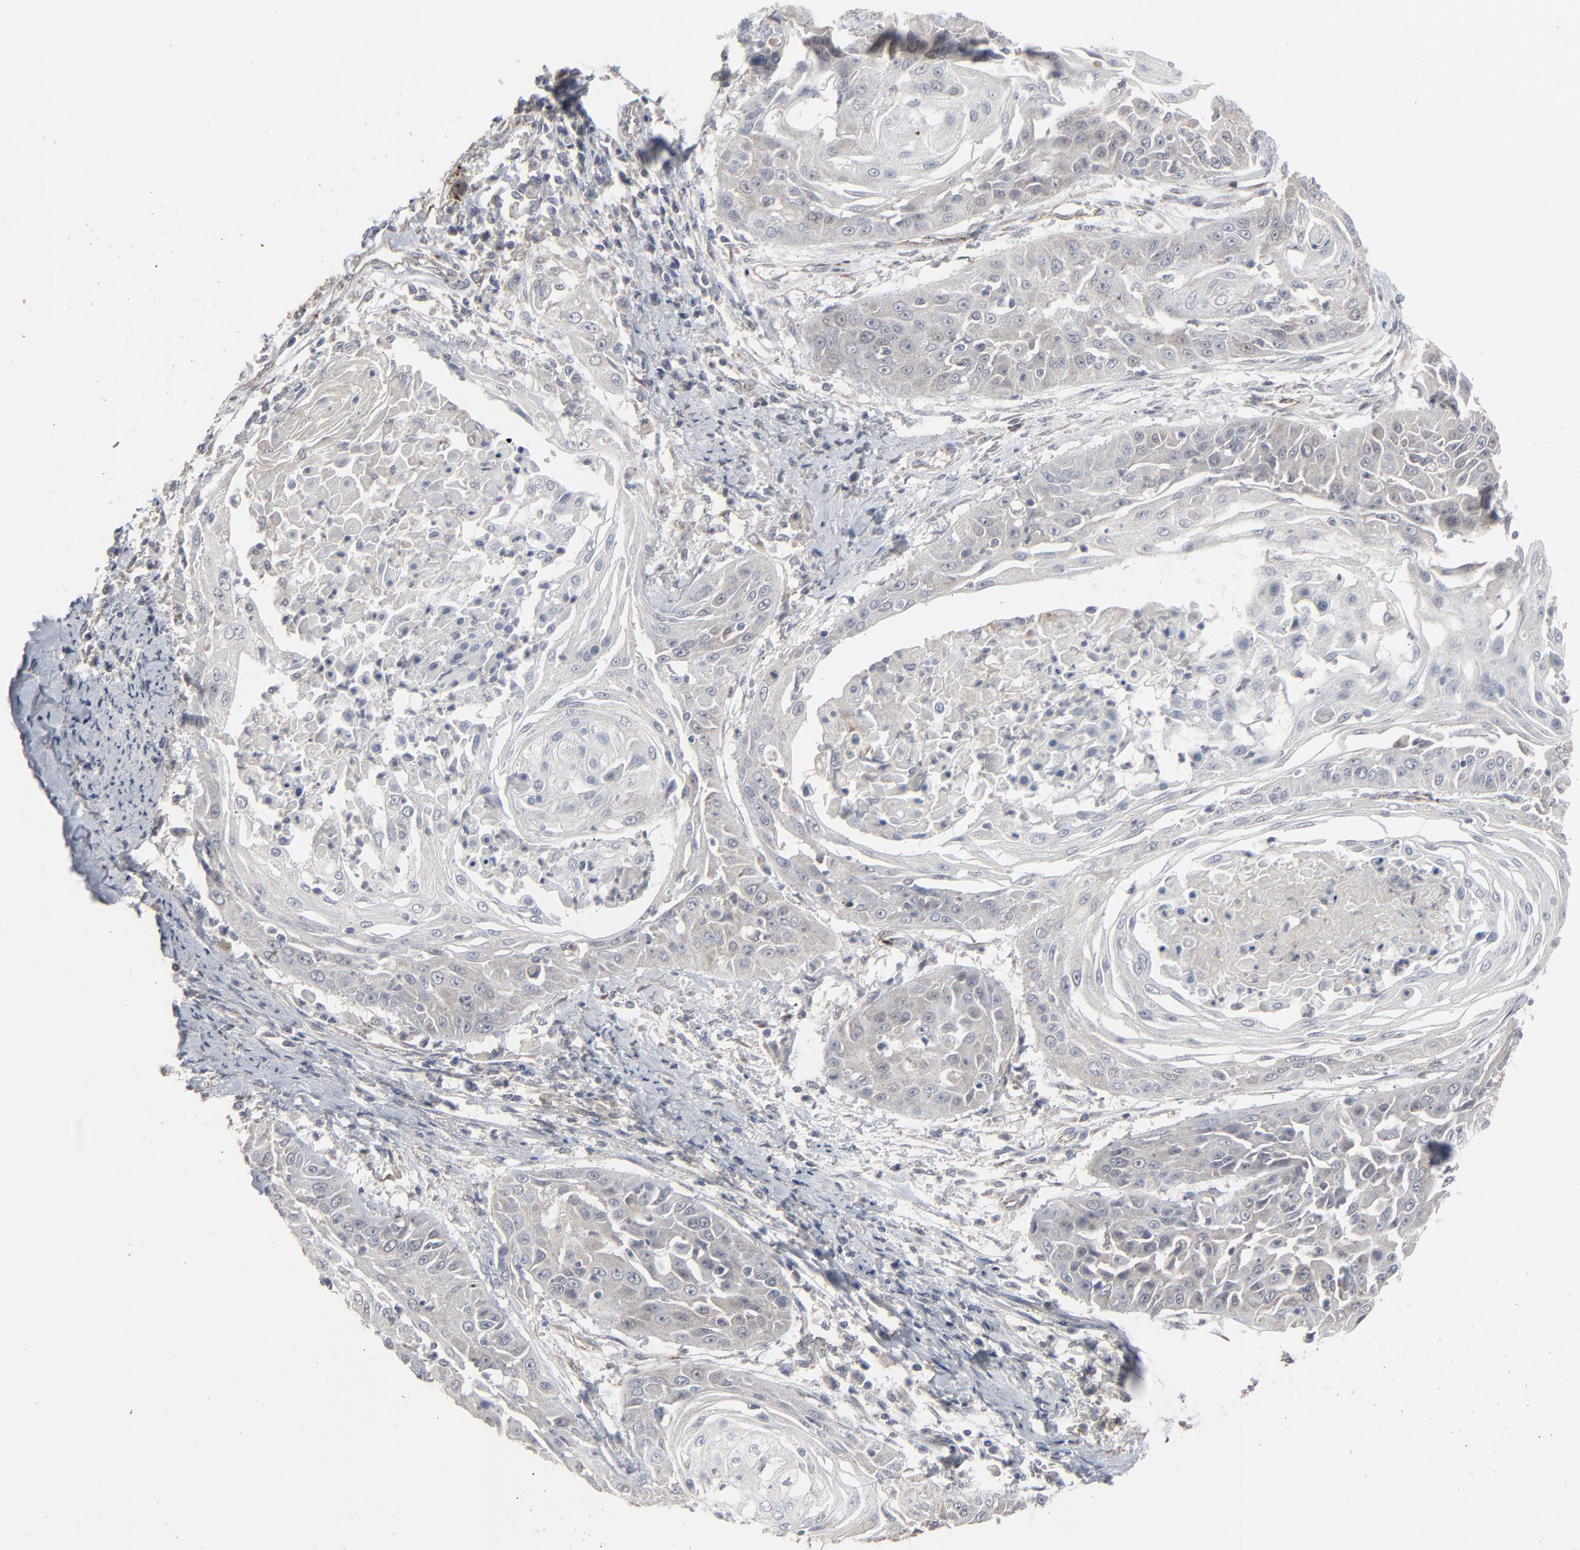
{"staining": {"intensity": "weak", "quantity": ">75%", "location": "cytoplasmic/membranous"}, "tissue": "cervical cancer", "cell_type": "Tumor cells", "image_type": "cancer", "snomed": [{"axis": "morphology", "description": "Squamous cell carcinoma, NOS"}, {"axis": "topography", "description": "Cervix"}], "caption": "Human squamous cell carcinoma (cervical) stained for a protein (brown) demonstrates weak cytoplasmic/membranous positive staining in about >75% of tumor cells.", "gene": "JAM3", "patient": {"sex": "female", "age": 64}}